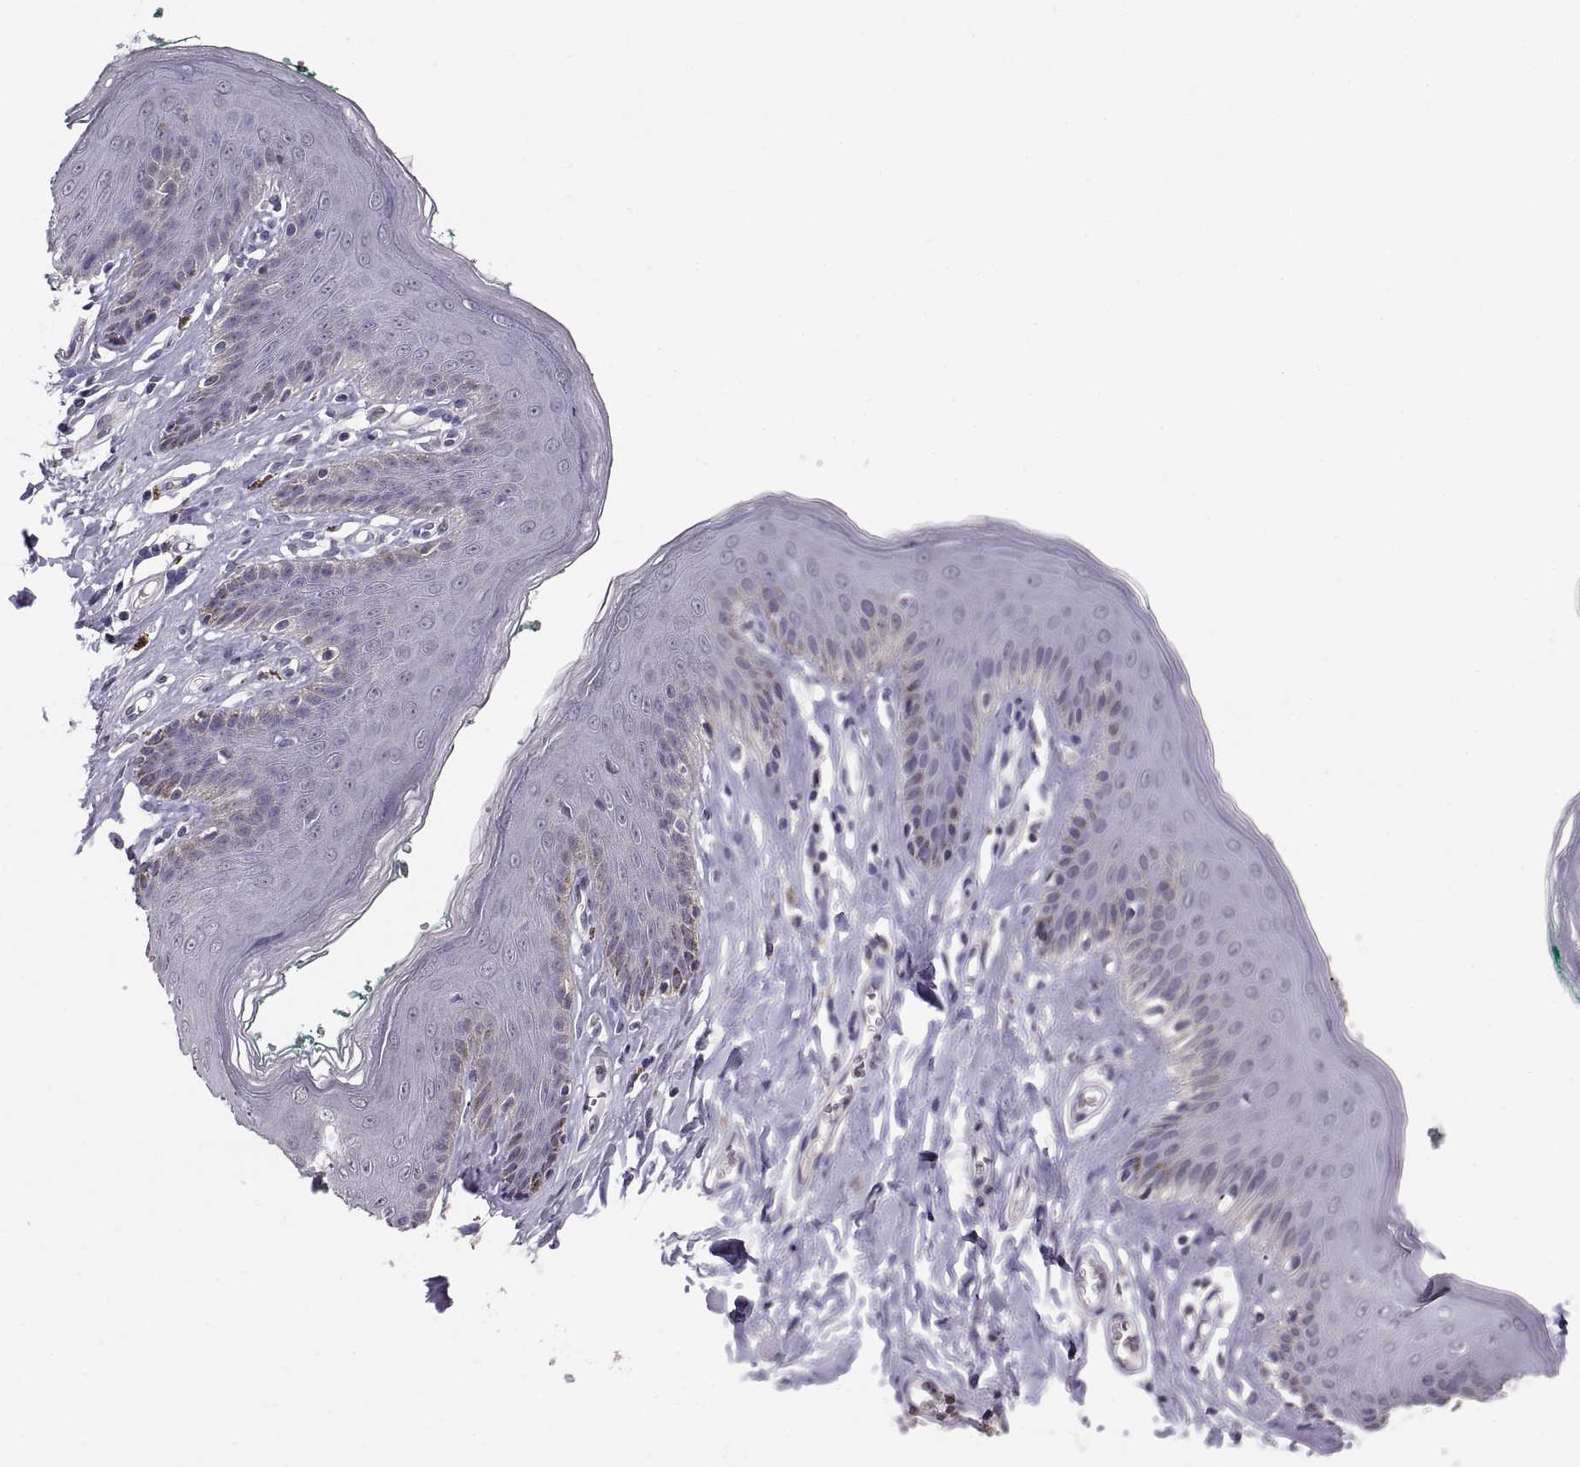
{"staining": {"intensity": "negative", "quantity": "none", "location": "none"}, "tissue": "skin", "cell_type": "Epidermal cells", "image_type": "normal", "snomed": [{"axis": "morphology", "description": "Normal tissue, NOS"}, {"axis": "topography", "description": "Vulva"}], "caption": "Micrograph shows no significant protein positivity in epidermal cells of benign skin.", "gene": "PAX2", "patient": {"sex": "female", "age": 66}}